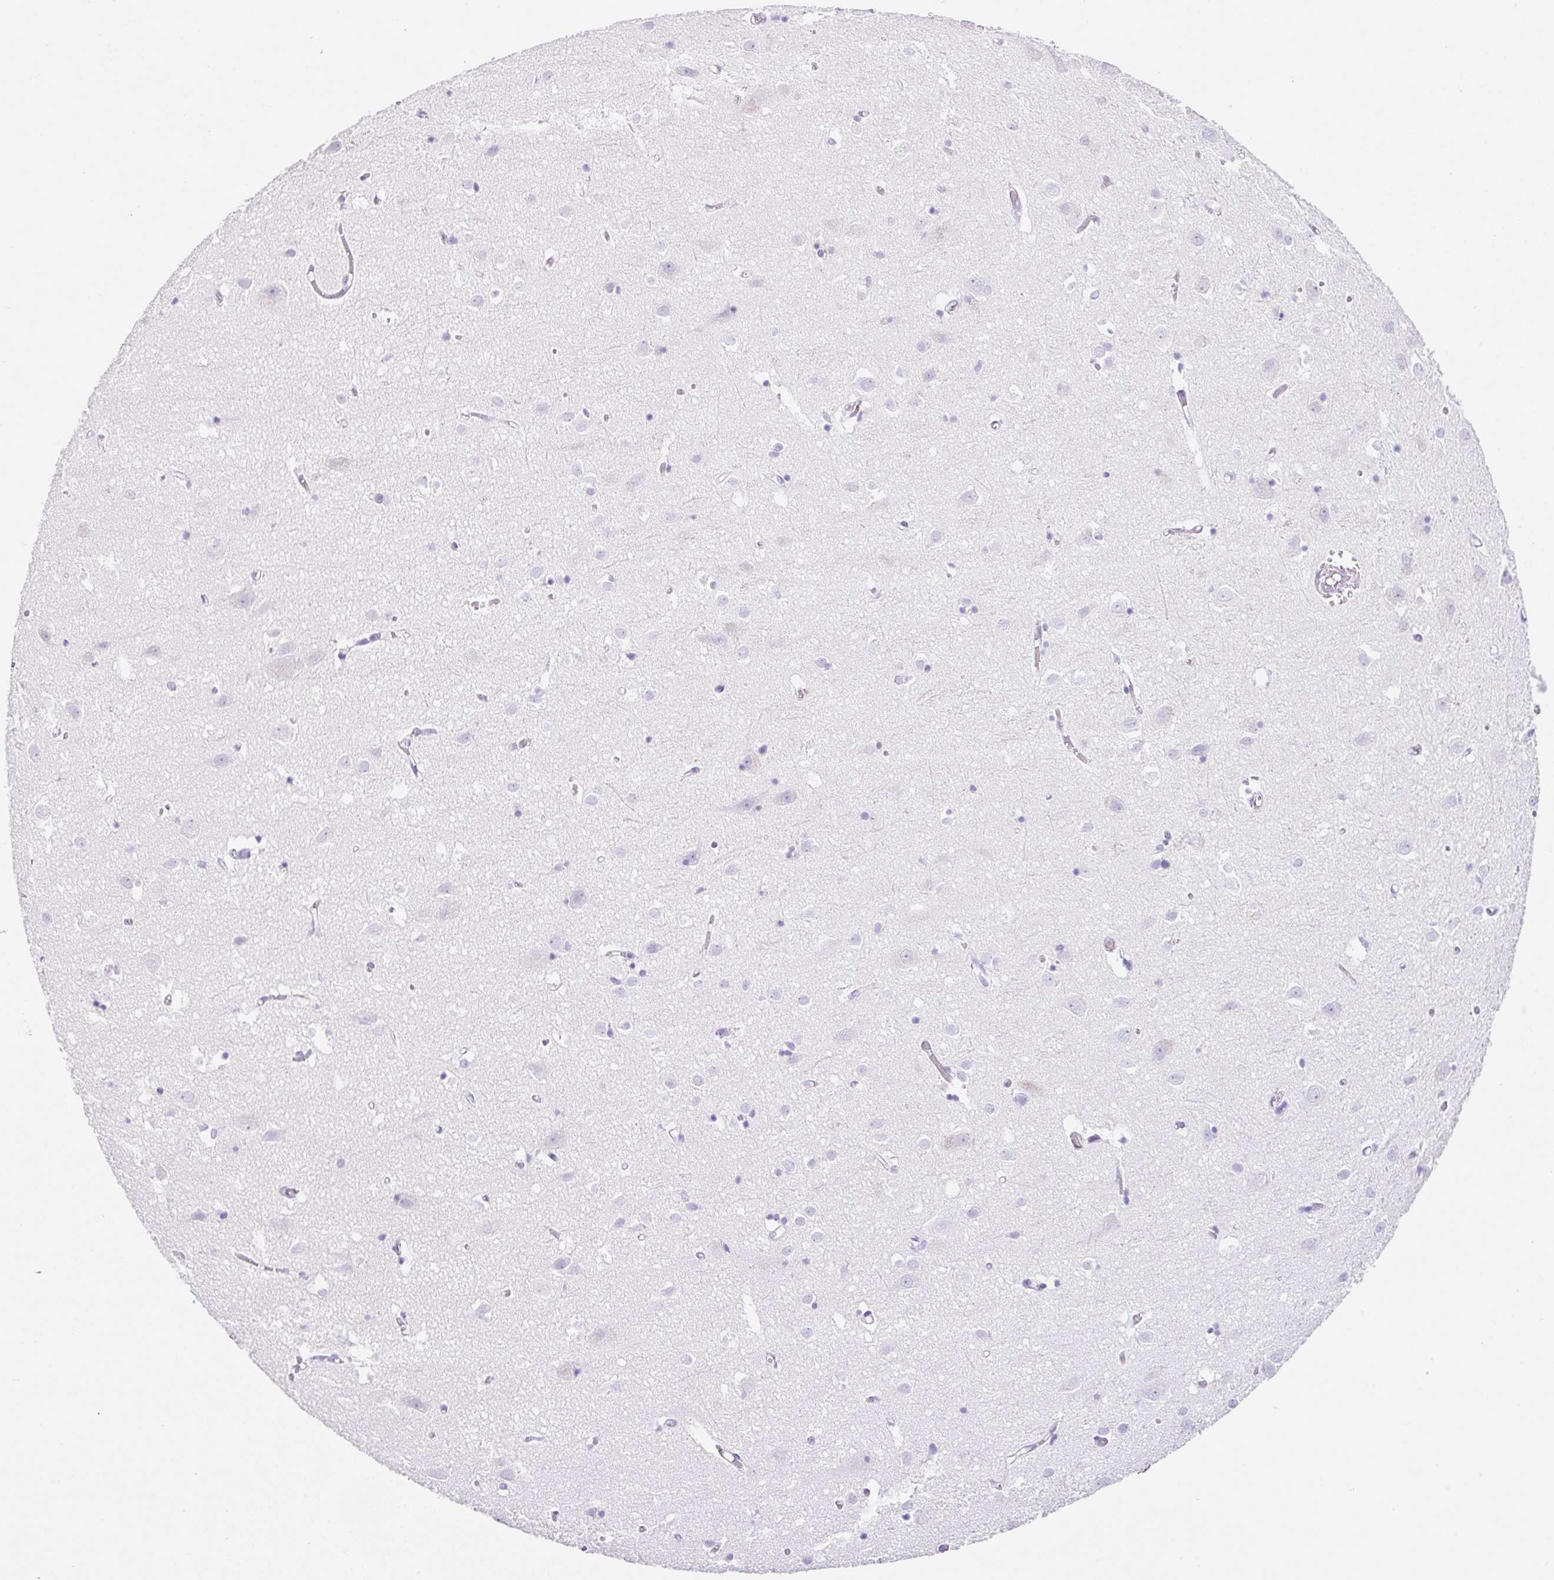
{"staining": {"intensity": "negative", "quantity": "none", "location": "none"}, "tissue": "cerebral cortex", "cell_type": "Endothelial cells", "image_type": "normal", "snomed": [{"axis": "morphology", "description": "Normal tissue, NOS"}, {"axis": "topography", "description": "Cerebral cortex"}], "caption": "This is an immunohistochemistry (IHC) histopathology image of benign human cerebral cortex. There is no staining in endothelial cells.", "gene": "CLDND2", "patient": {"sex": "male", "age": 70}}